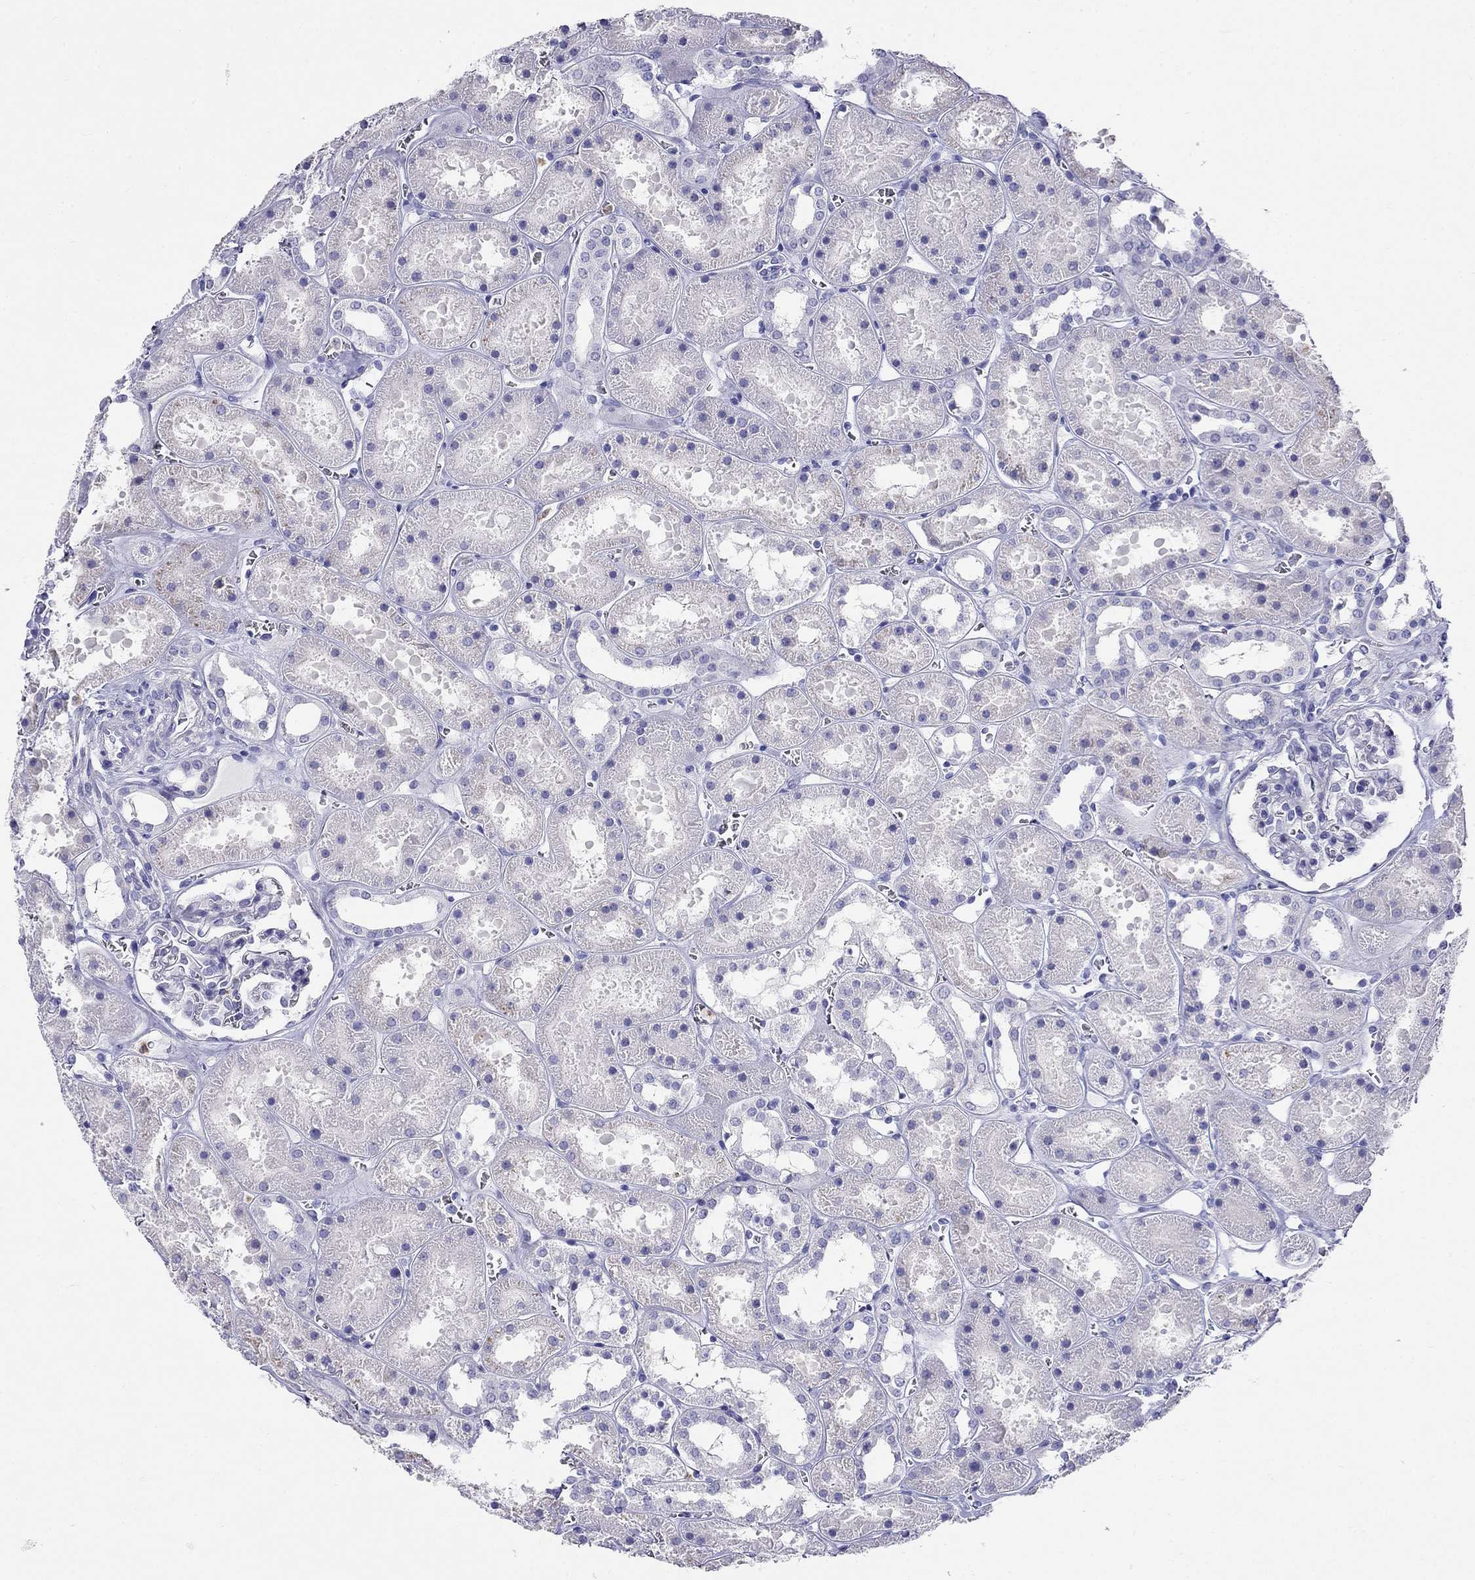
{"staining": {"intensity": "negative", "quantity": "none", "location": "none"}, "tissue": "kidney", "cell_type": "Cells in glomeruli", "image_type": "normal", "snomed": [{"axis": "morphology", "description": "Normal tissue, NOS"}, {"axis": "topography", "description": "Kidney"}], "caption": "Protein analysis of normal kidney exhibits no significant staining in cells in glomeruli. (DAB (3,3'-diaminobenzidine) IHC visualized using brightfield microscopy, high magnification).", "gene": "PPP1R36", "patient": {"sex": "female", "age": 41}}